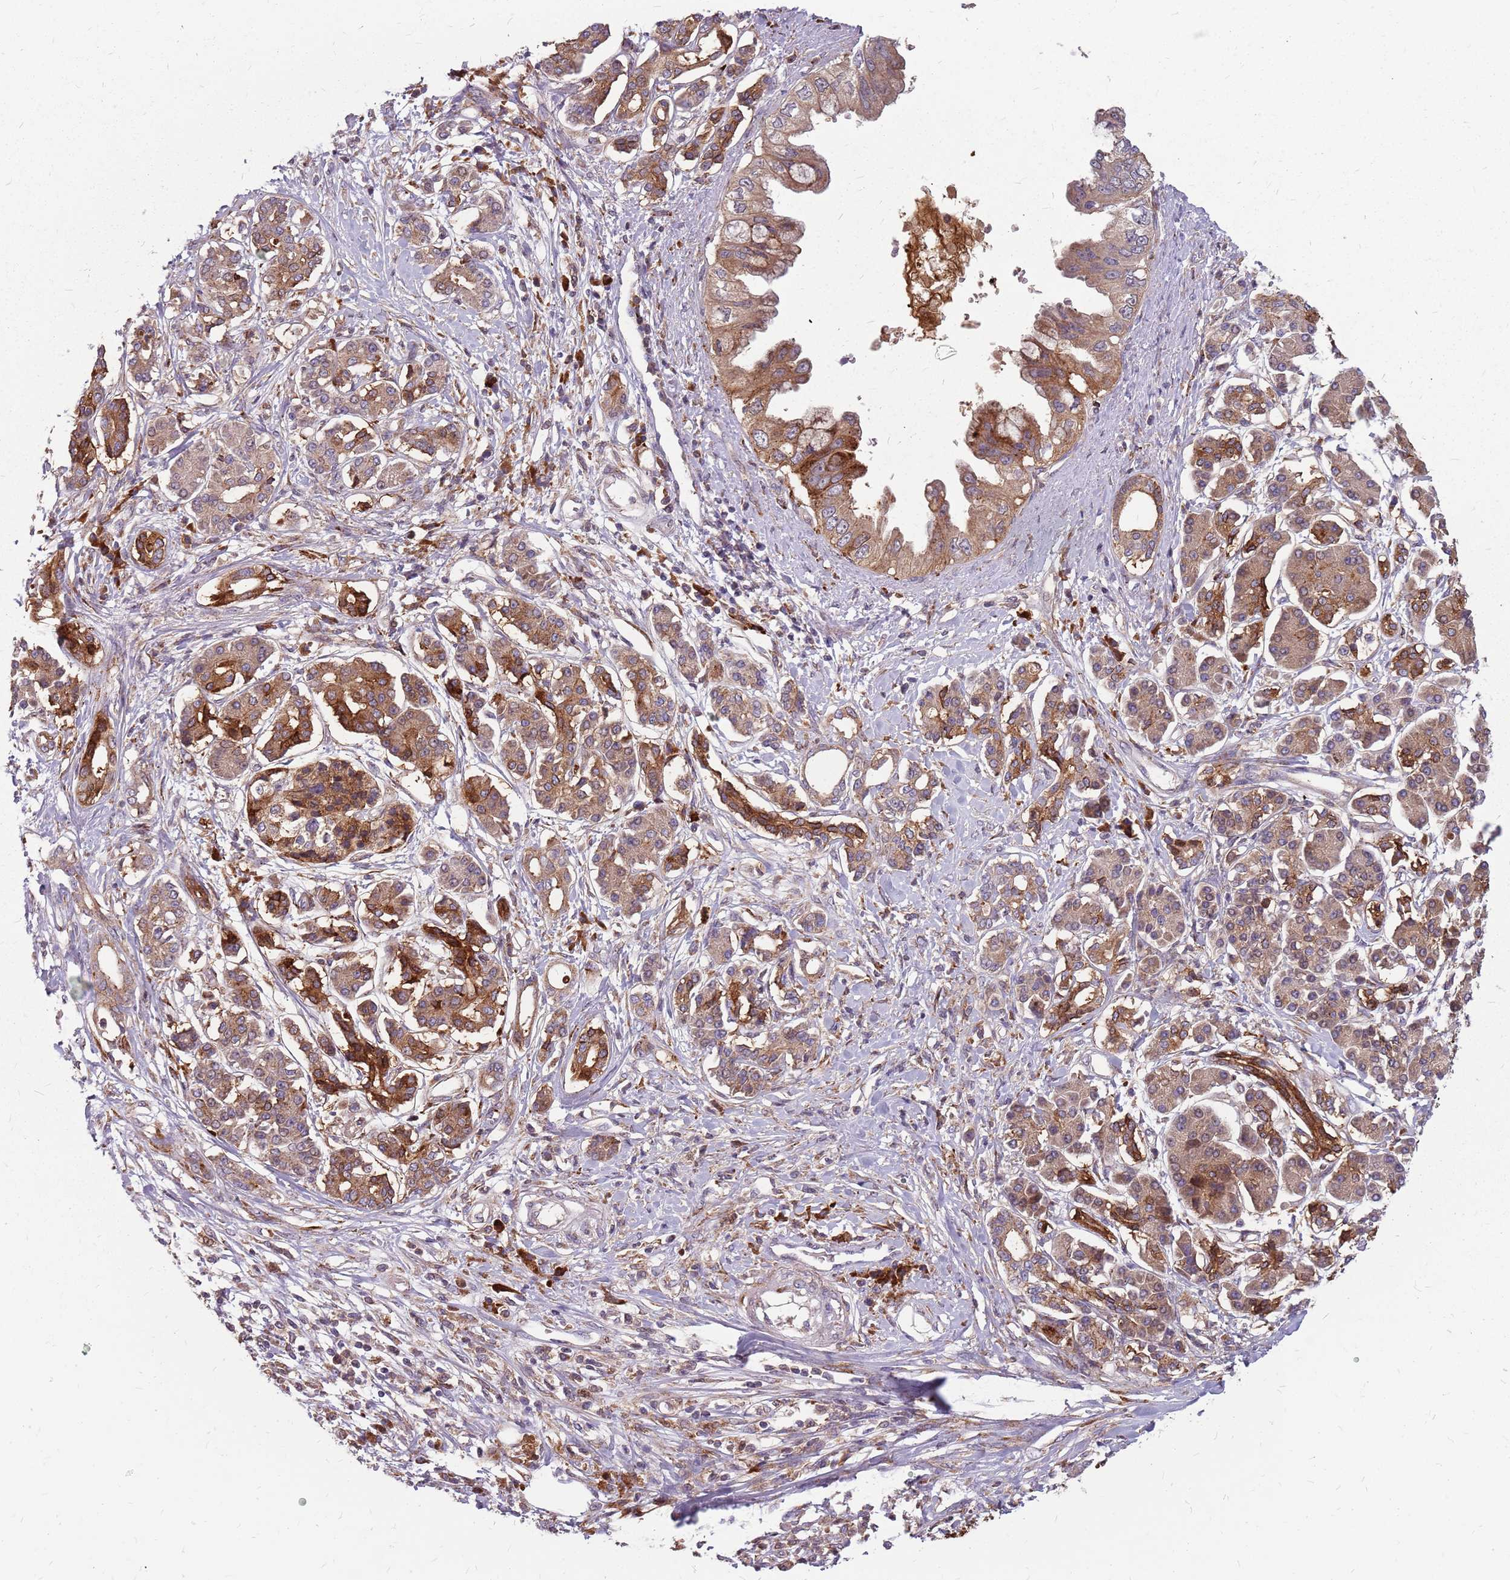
{"staining": {"intensity": "moderate", "quantity": ">75%", "location": "cytoplasmic/membranous"}, "tissue": "pancreatic cancer", "cell_type": "Tumor cells", "image_type": "cancer", "snomed": [{"axis": "morphology", "description": "Adenocarcinoma, NOS"}, {"axis": "topography", "description": "Pancreas"}], "caption": "Pancreatic adenocarcinoma tissue displays moderate cytoplasmic/membranous expression in about >75% of tumor cells (DAB IHC, brown staining for protein, blue staining for nuclei).", "gene": "NME4", "patient": {"sex": "female", "age": 56}}